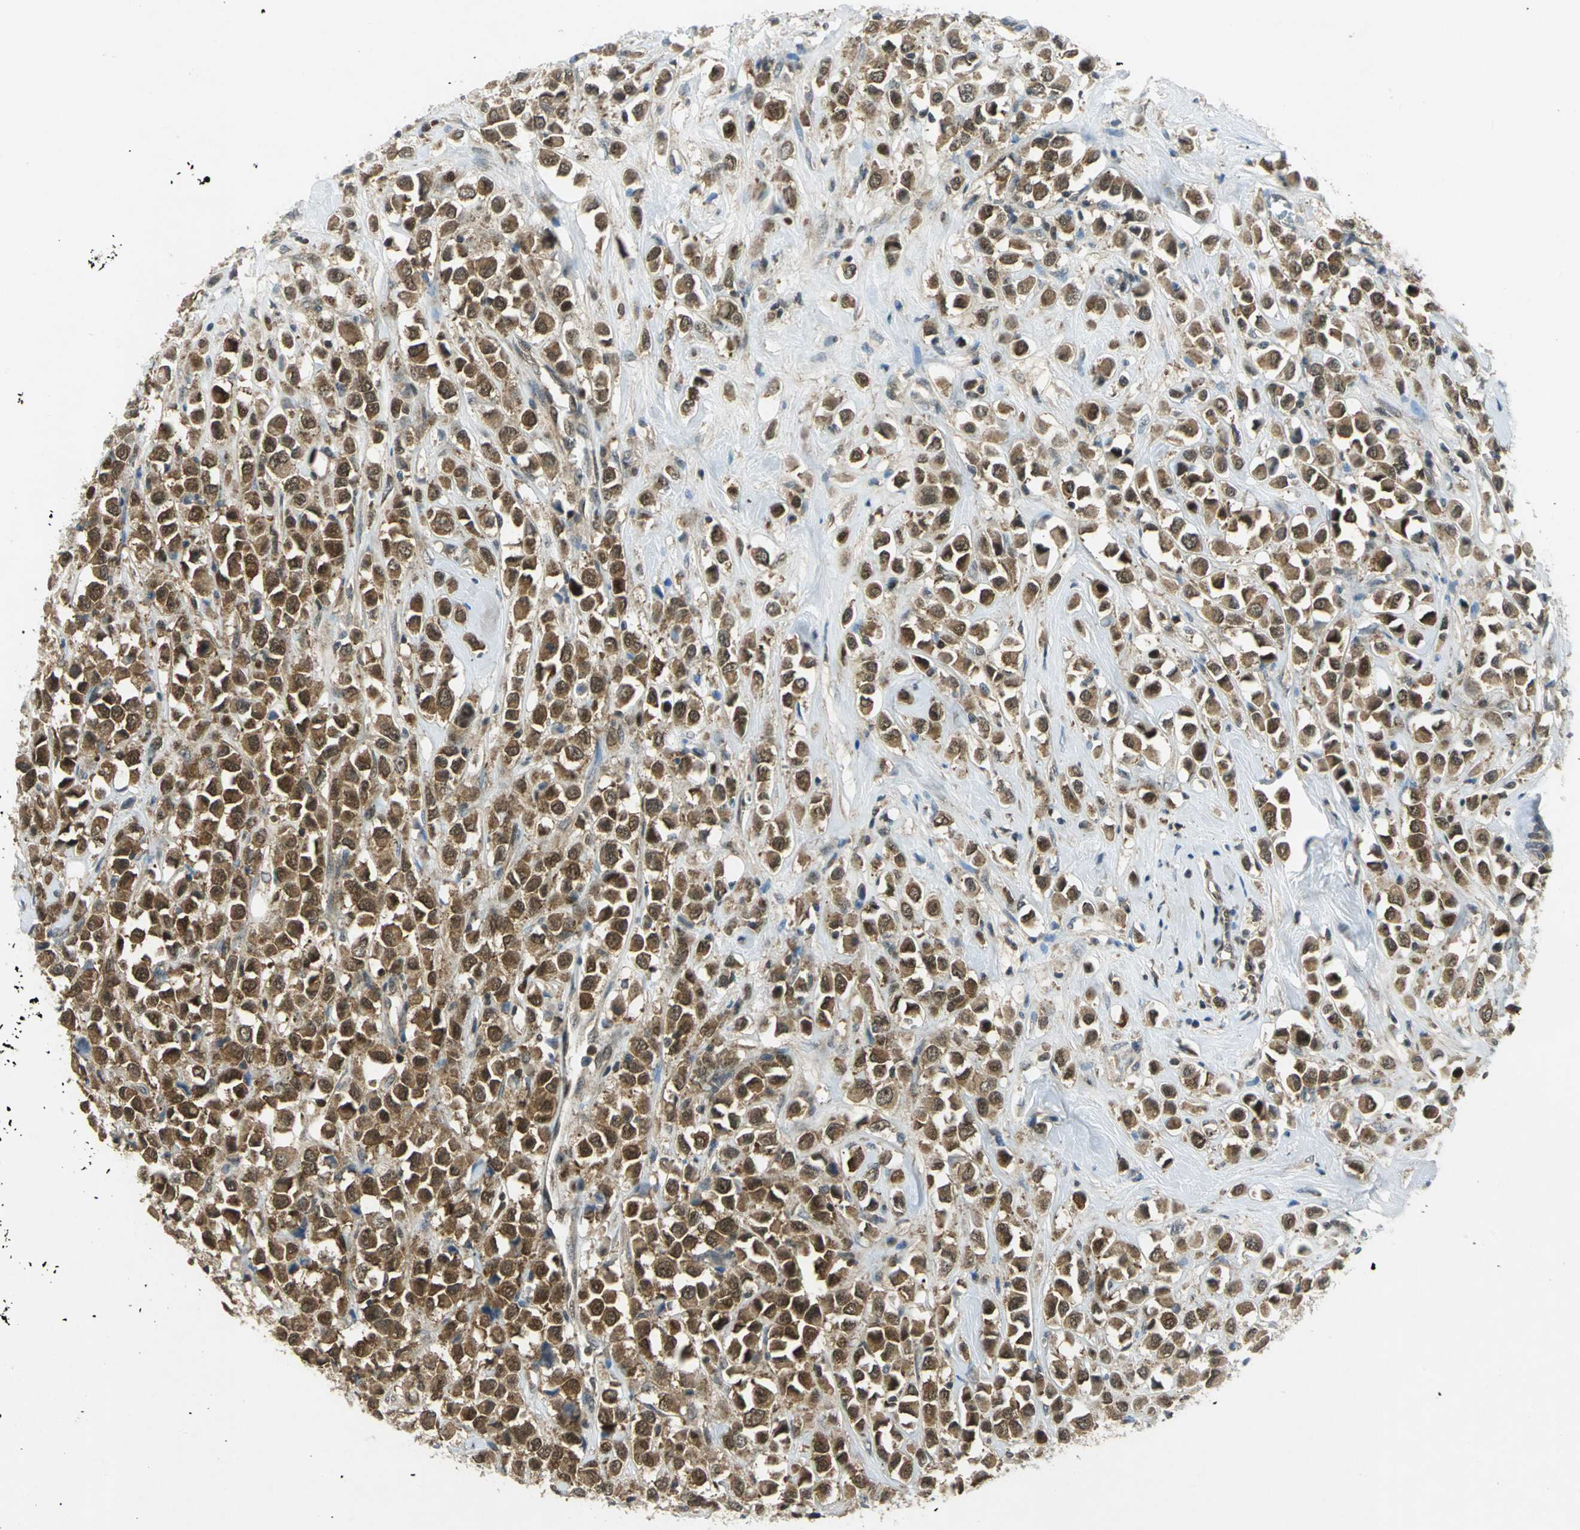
{"staining": {"intensity": "strong", "quantity": ">75%", "location": "cytoplasmic/membranous,nuclear"}, "tissue": "breast cancer", "cell_type": "Tumor cells", "image_type": "cancer", "snomed": [{"axis": "morphology", "description": "Duct carcinoma"}, {"axis": "topography", "description": "Breast"}], "caption": "This photomicrograph exhibits breast infiltrating ductal carcinoma stained with immunohistochemistry to label a protein in brown. The cytoplasmic/membranous and nuclear of tumor cells show strong positivity for the protein. Nuclei are counter-stained blue.", "gene": "PPIA", "patient": {"sex": "female", "age": 61}}